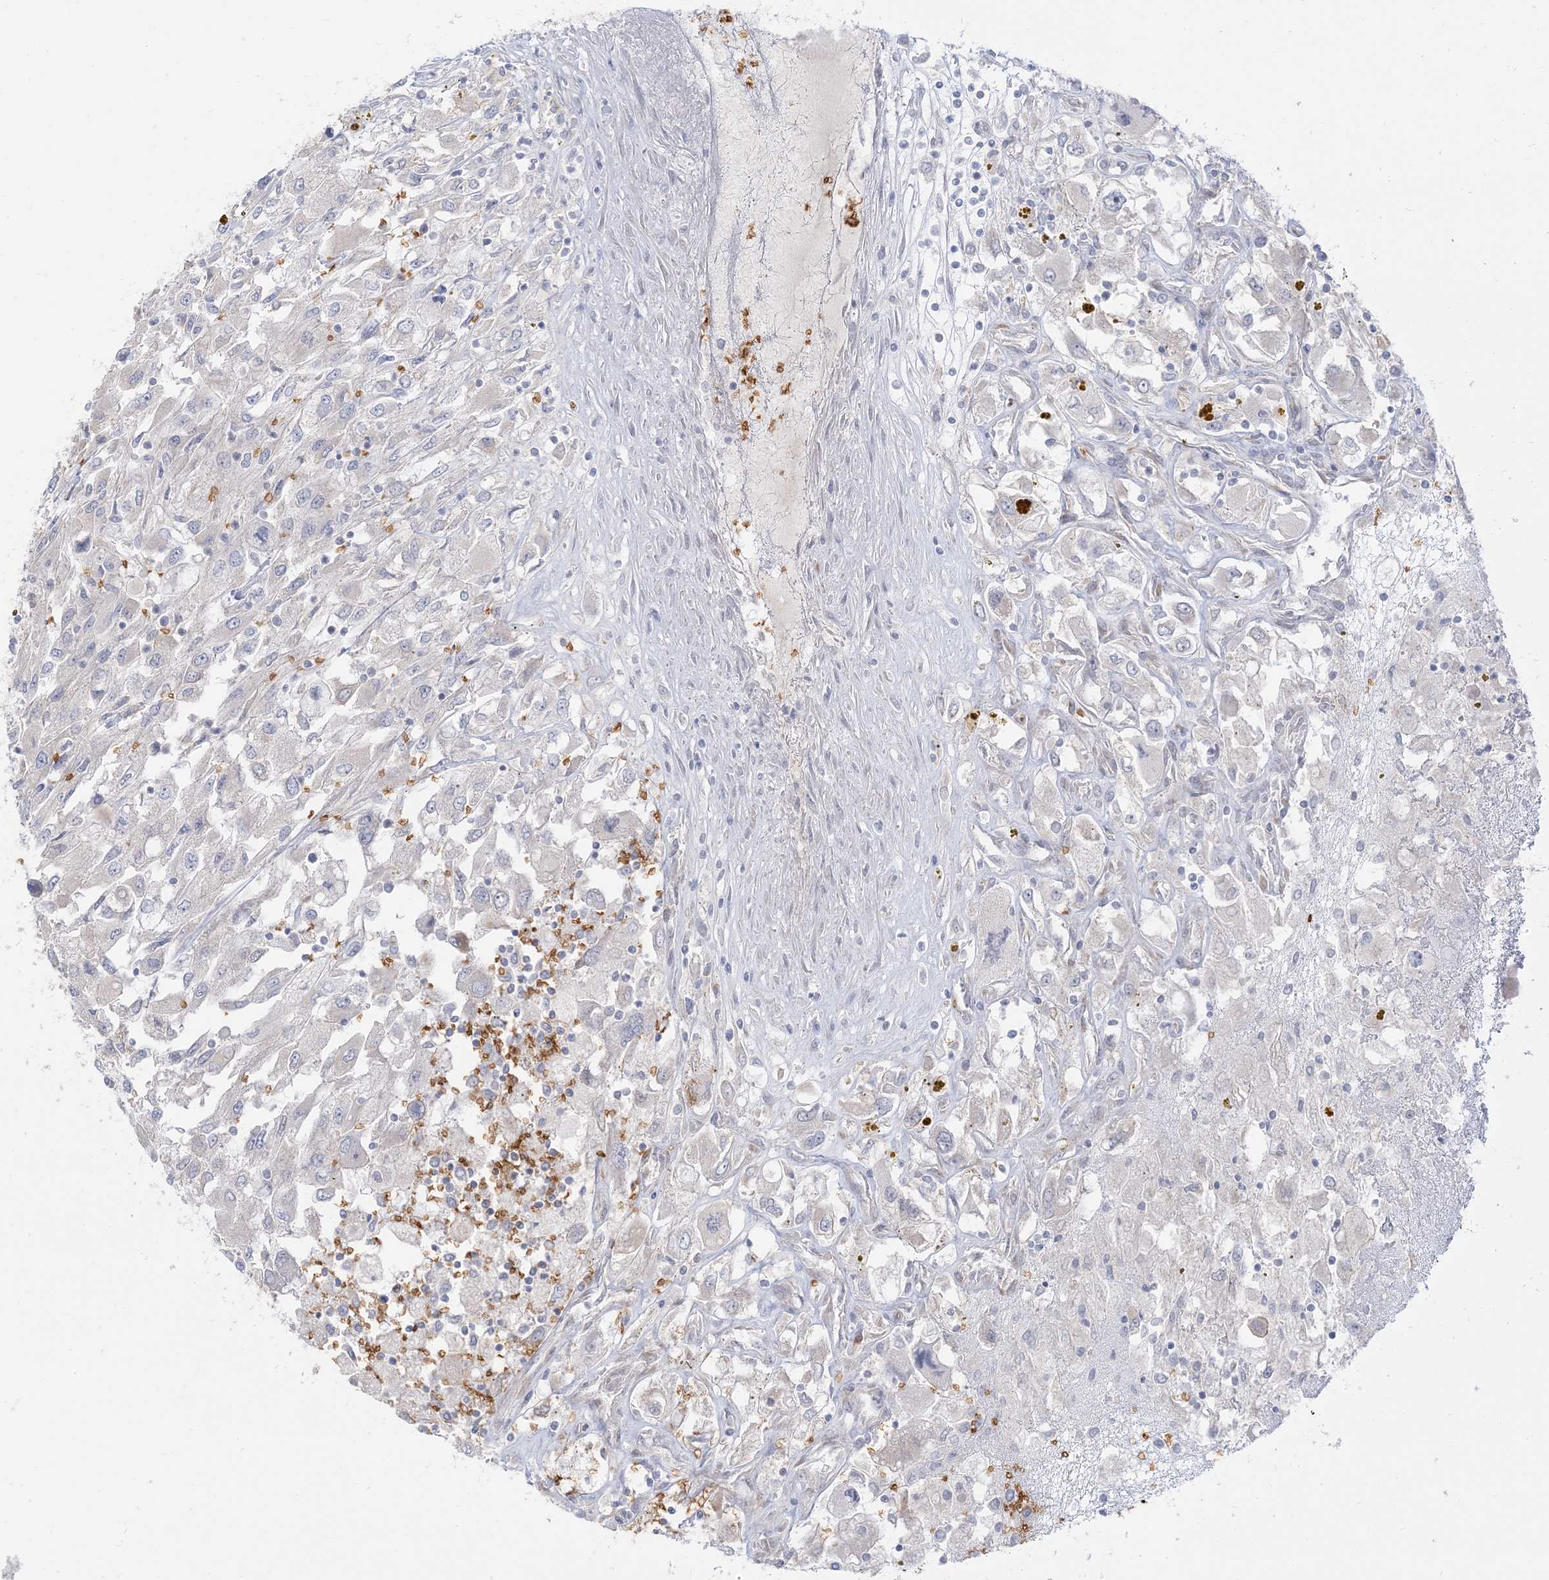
{"staining": {"intensity": "negative", "quantity": "none", "location": "none"}, "tissue": "renal cancer", "cell_type": "Tumor cells", "image_type": "cancer", "snomed": [{"axis": "morphology", "description": "Adenocarcinoma, NOS"}, {"axis": "topography", "description": "Kidney"}], "caption": "Immunohistochemistry of human renal adenocarcinoma shows no staining in tumor cells.", "gene": "RIN1", "patient": {"sex": "female", "age": 52}}